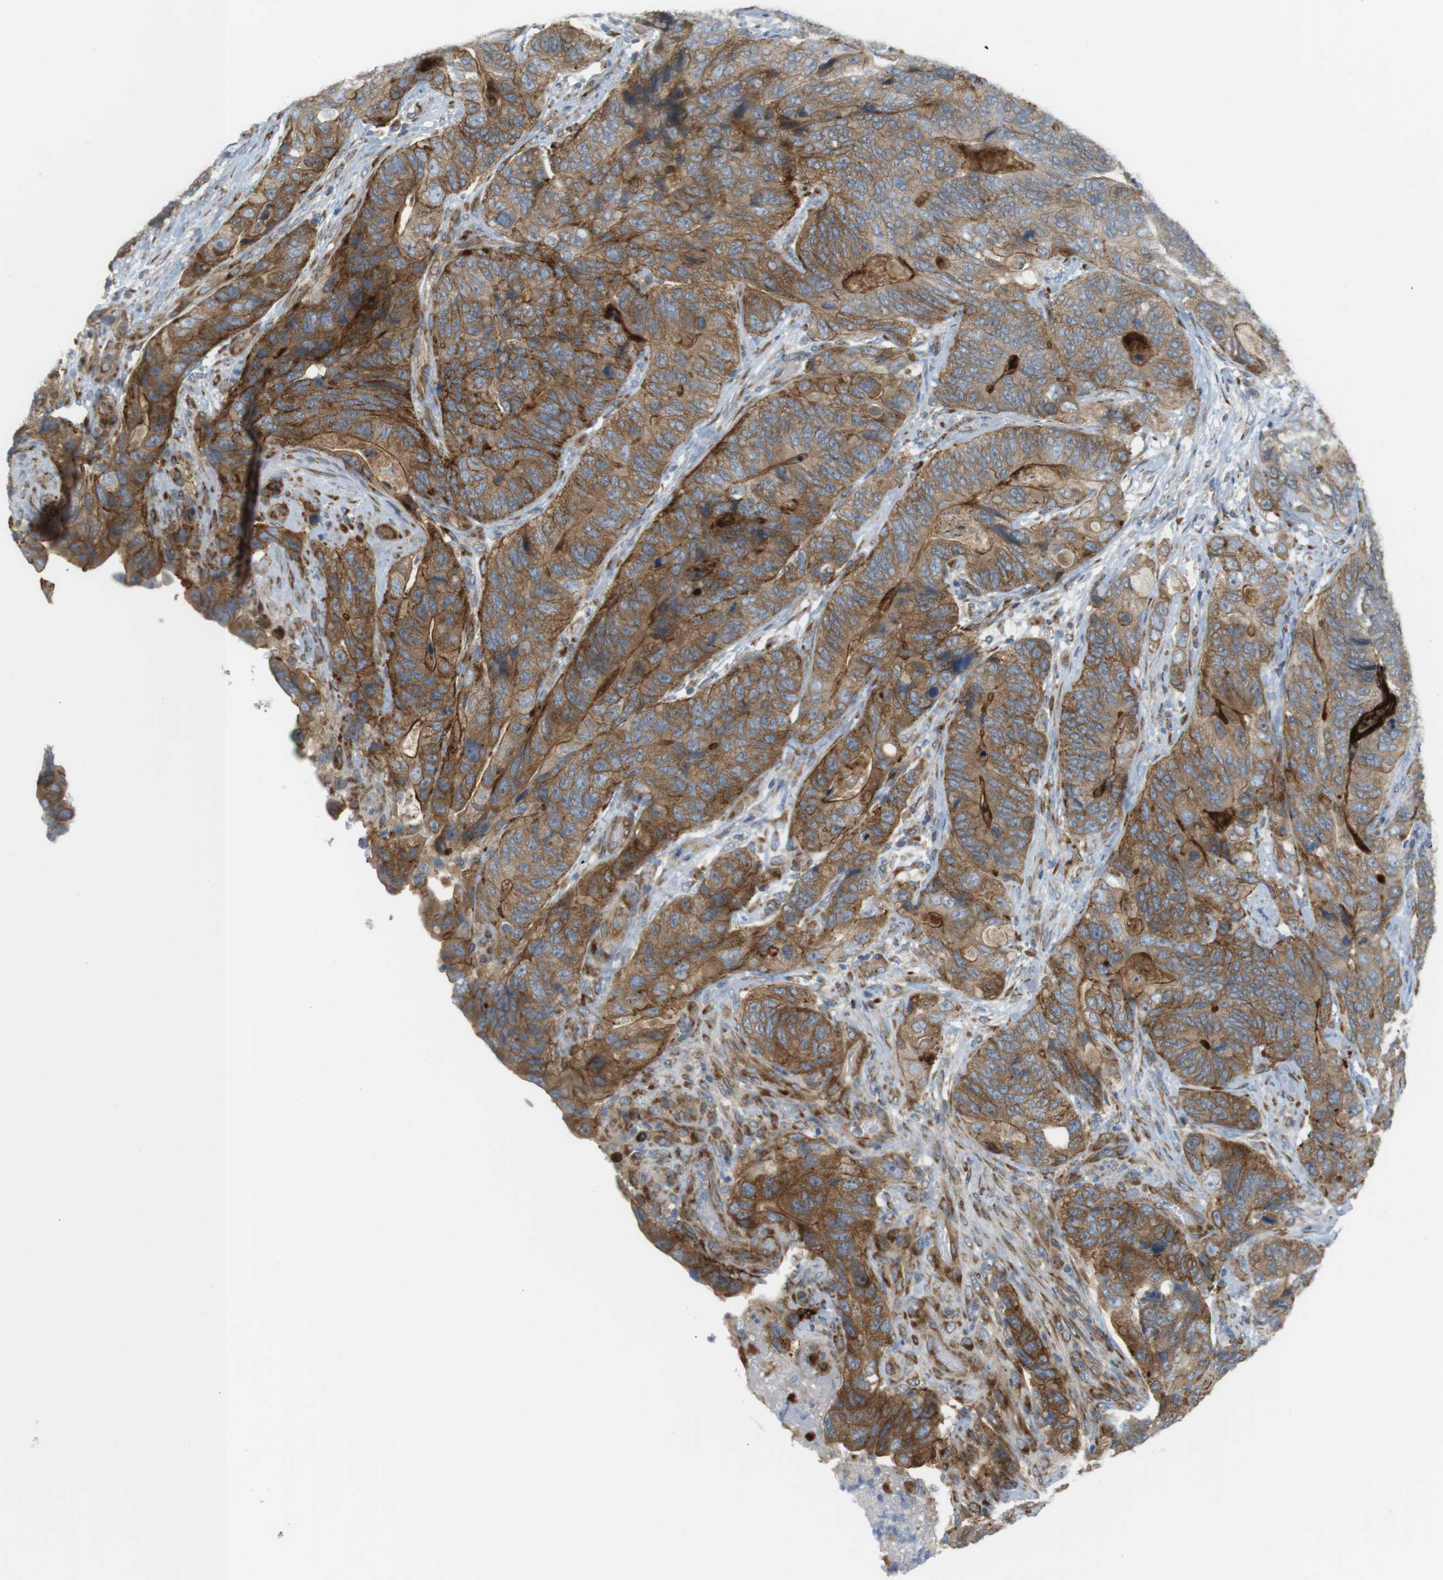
{"staining": {"intensity": "moderate", "quantity": ">75%", "location": "cytoplasmic/membranous"}, "tissue": "stomach cancer", "cell_type": "Tumor cells", "image_type": "cancer", "snomed": [{"axis": "morphology", "description": "Adenocarcinoma, NOS"}, {"axis": "topography", "description": "Stomach"}], "caption": "The image reveals a brown stain indicating the presence of a protein in the cytoplasmic/membranous of tumor cells in stomach cancer.", "gene": "GJC3", "patient": {"sex": "female", "age": 89}}